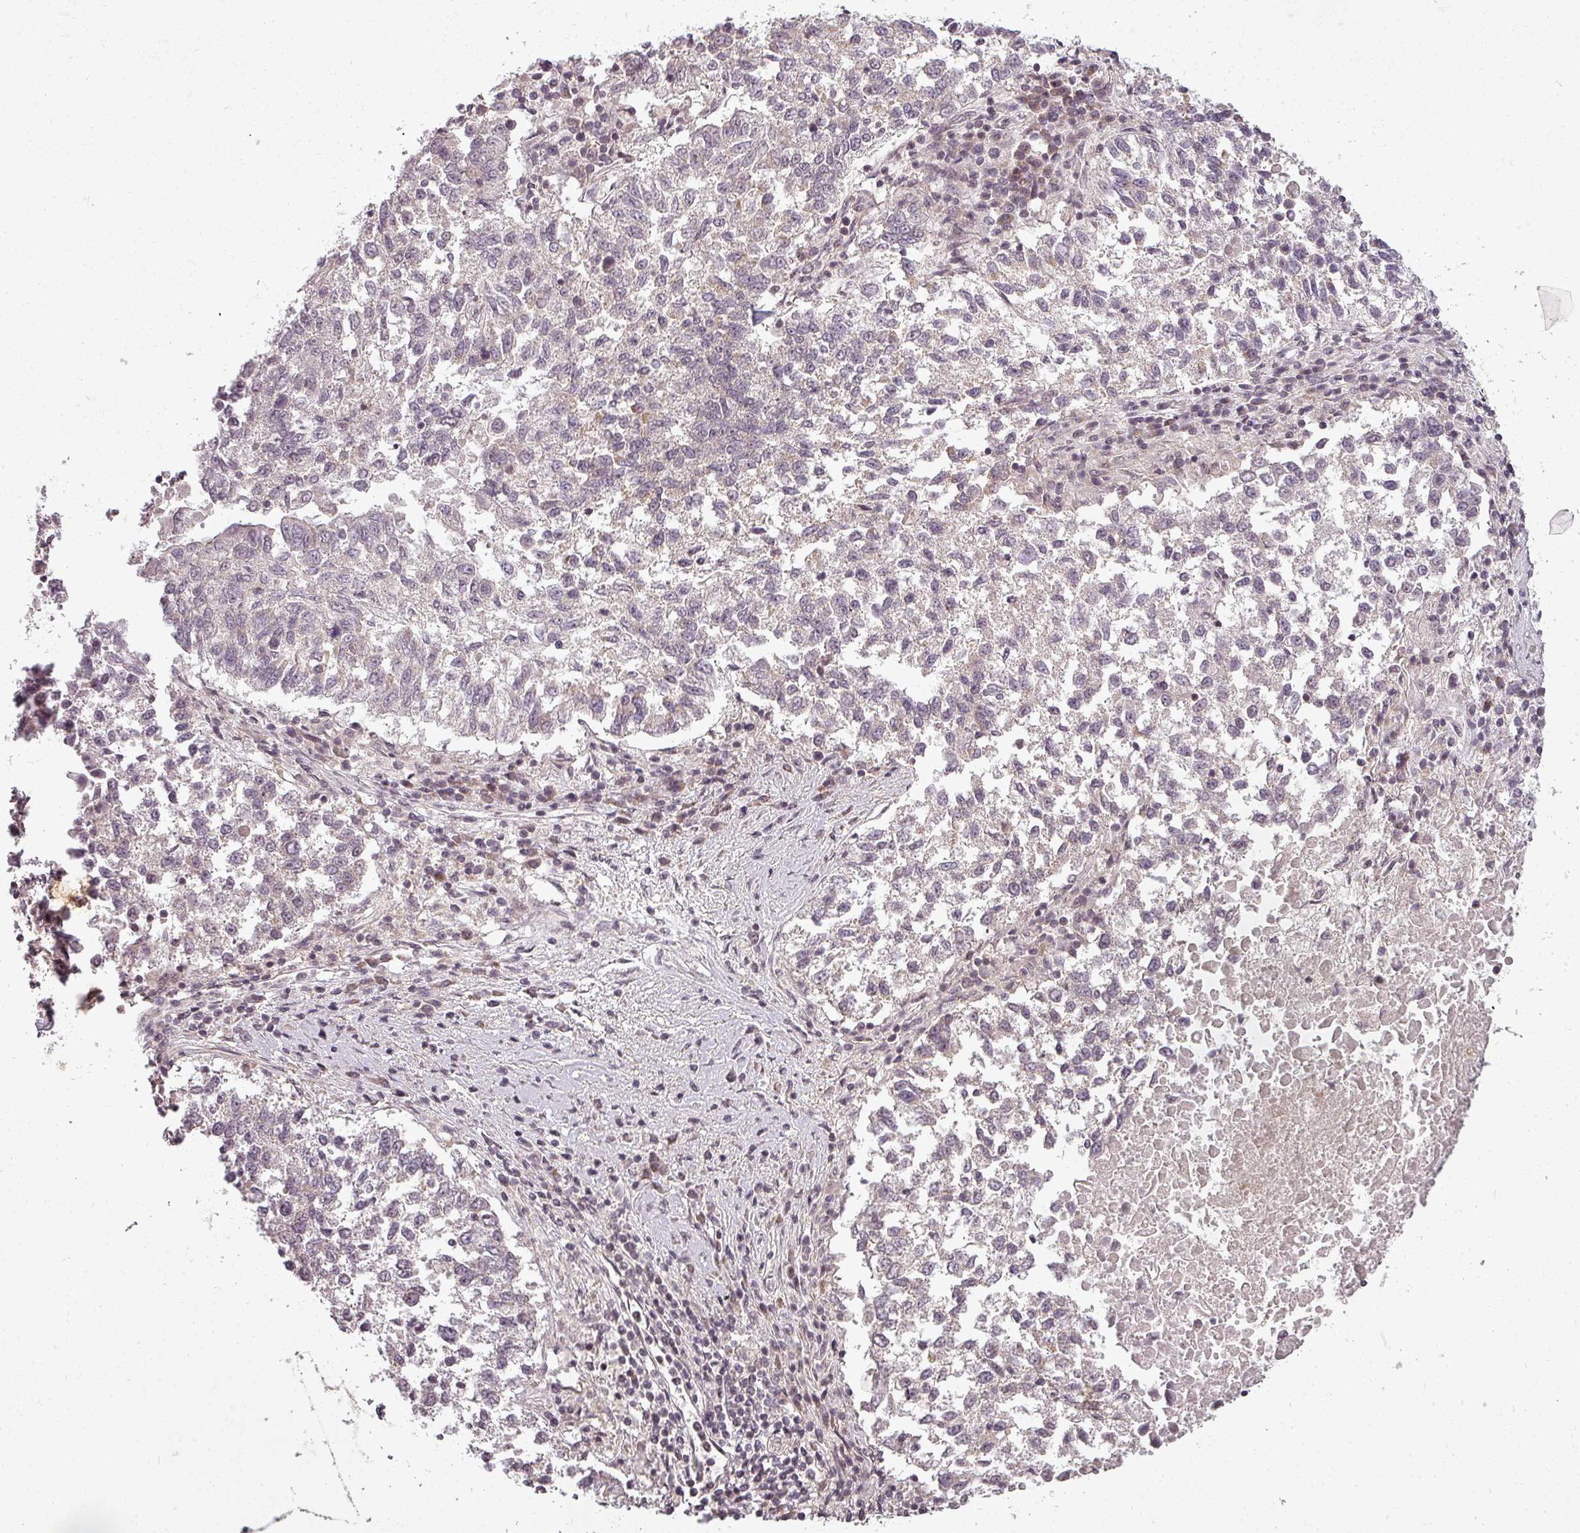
{"staining": {"intensity": "negative", "quantity": "none", "location": "none"}, "tissue": "lung cancer", "cell_type": "Tumor cells", "image_type": "cancer", "snomed": [{"axis": "morphology", "description": "Squamous cell carcinoma, NOS"}, {"axis": "topography", "description": "Lung"}], "caption": "Tumor cells are negative for protein expression in human lung squamous cell carcinoma. (DAB immunohistochemistry, high magnification).", "gene": "CLIC1", "patient": {"sex": "male", "age": 73}}